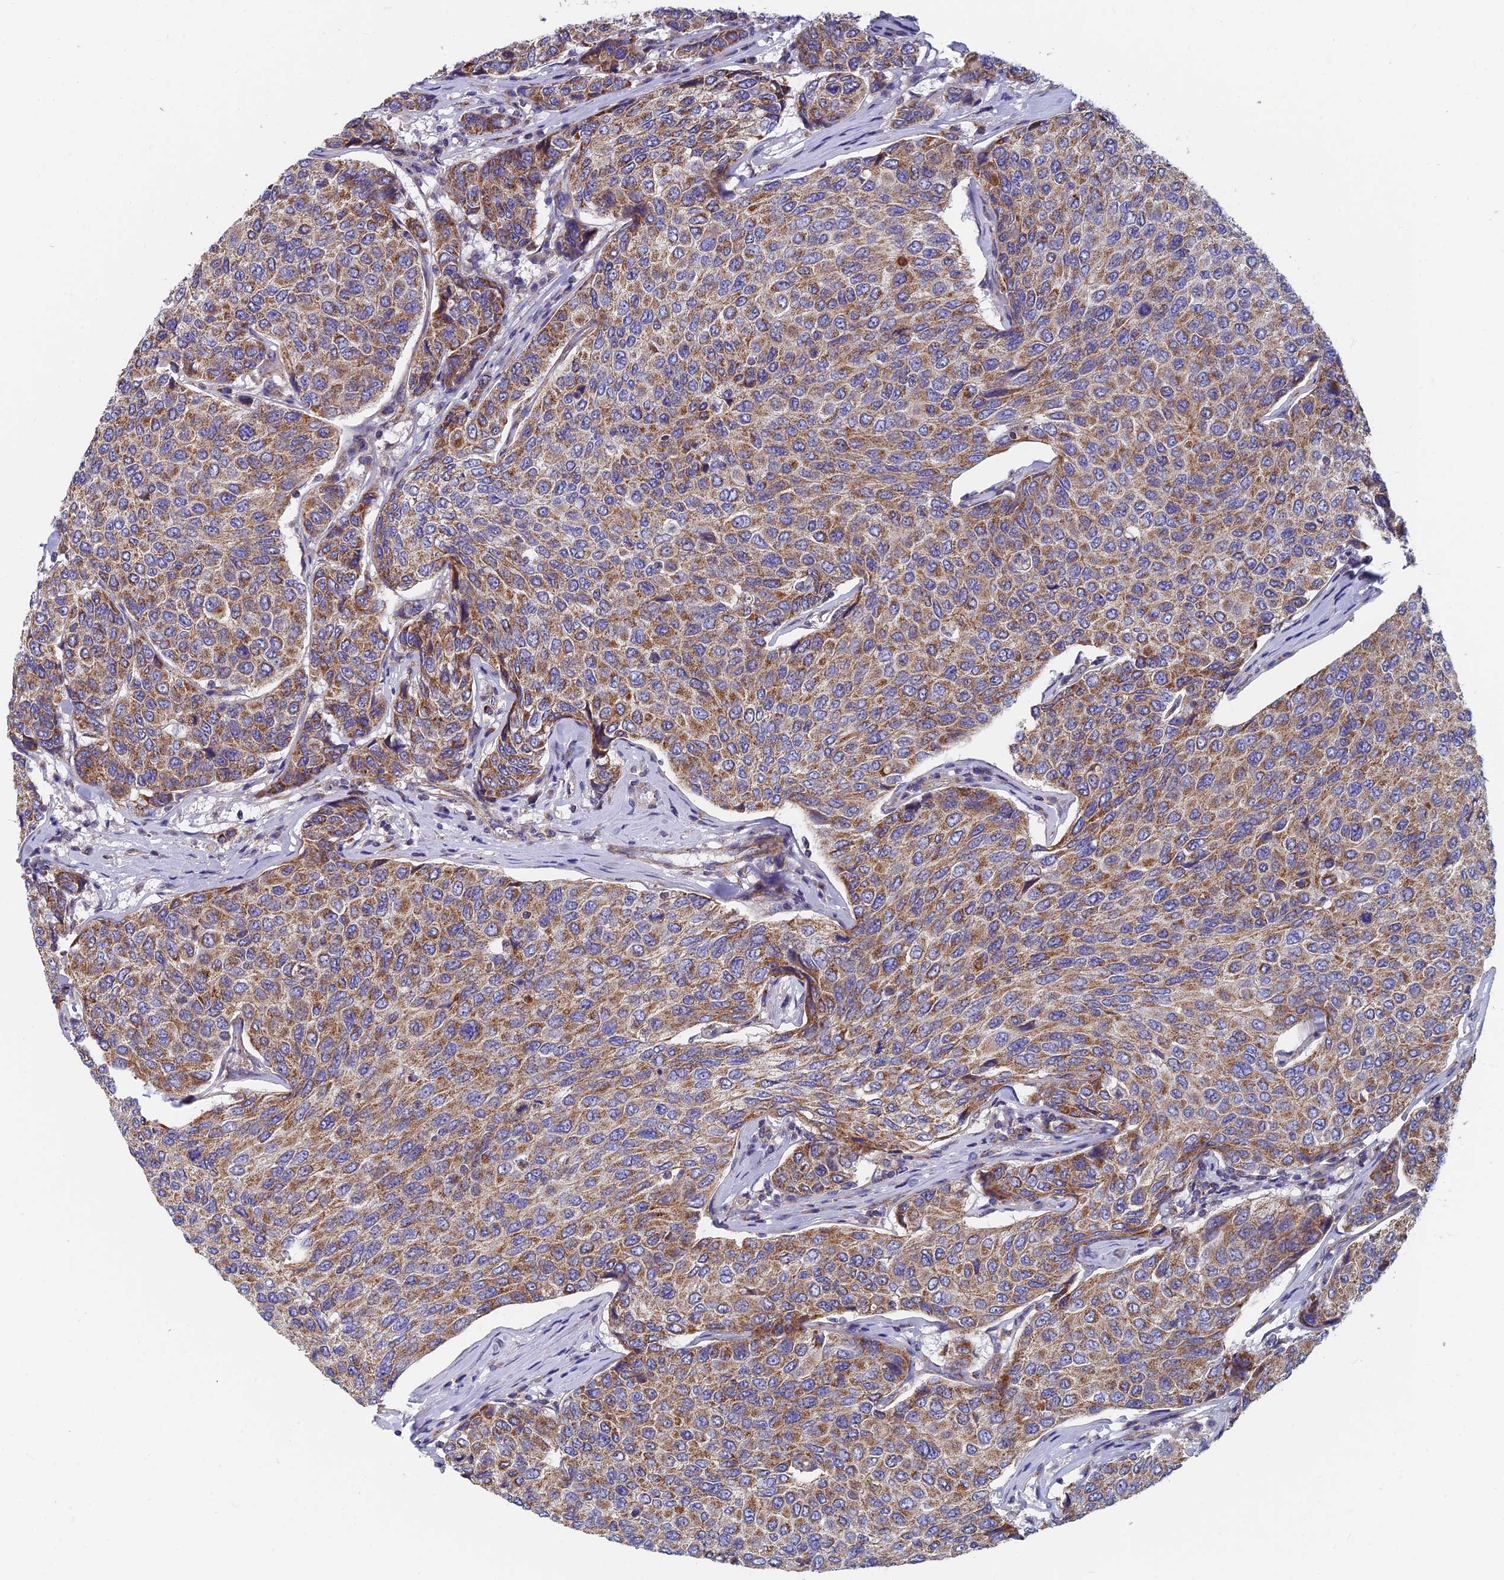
{"staining": {"intensity": "moderate", "quantity": ">75%", "location": "cytoplasmic/membranous"}, "tissue": "breast cancer", "cell_type": "Tumor cells", "image_type": "cancer", "snomed": [{"axis": "morphology", "description": "Duct carcinoma"}, {"axis": "topography", "description": "Breast"}], "caption": "An immunohistochemistry (IHC) micrograph of tumor tissue is shown. Protein staining in brown labels moderate cytoplasmic/membranous positivity in intraductal carcinoma (breast) within tumor cells.", "gene": "MRPS9", "patient": {"sex": "female", "age": 55}}